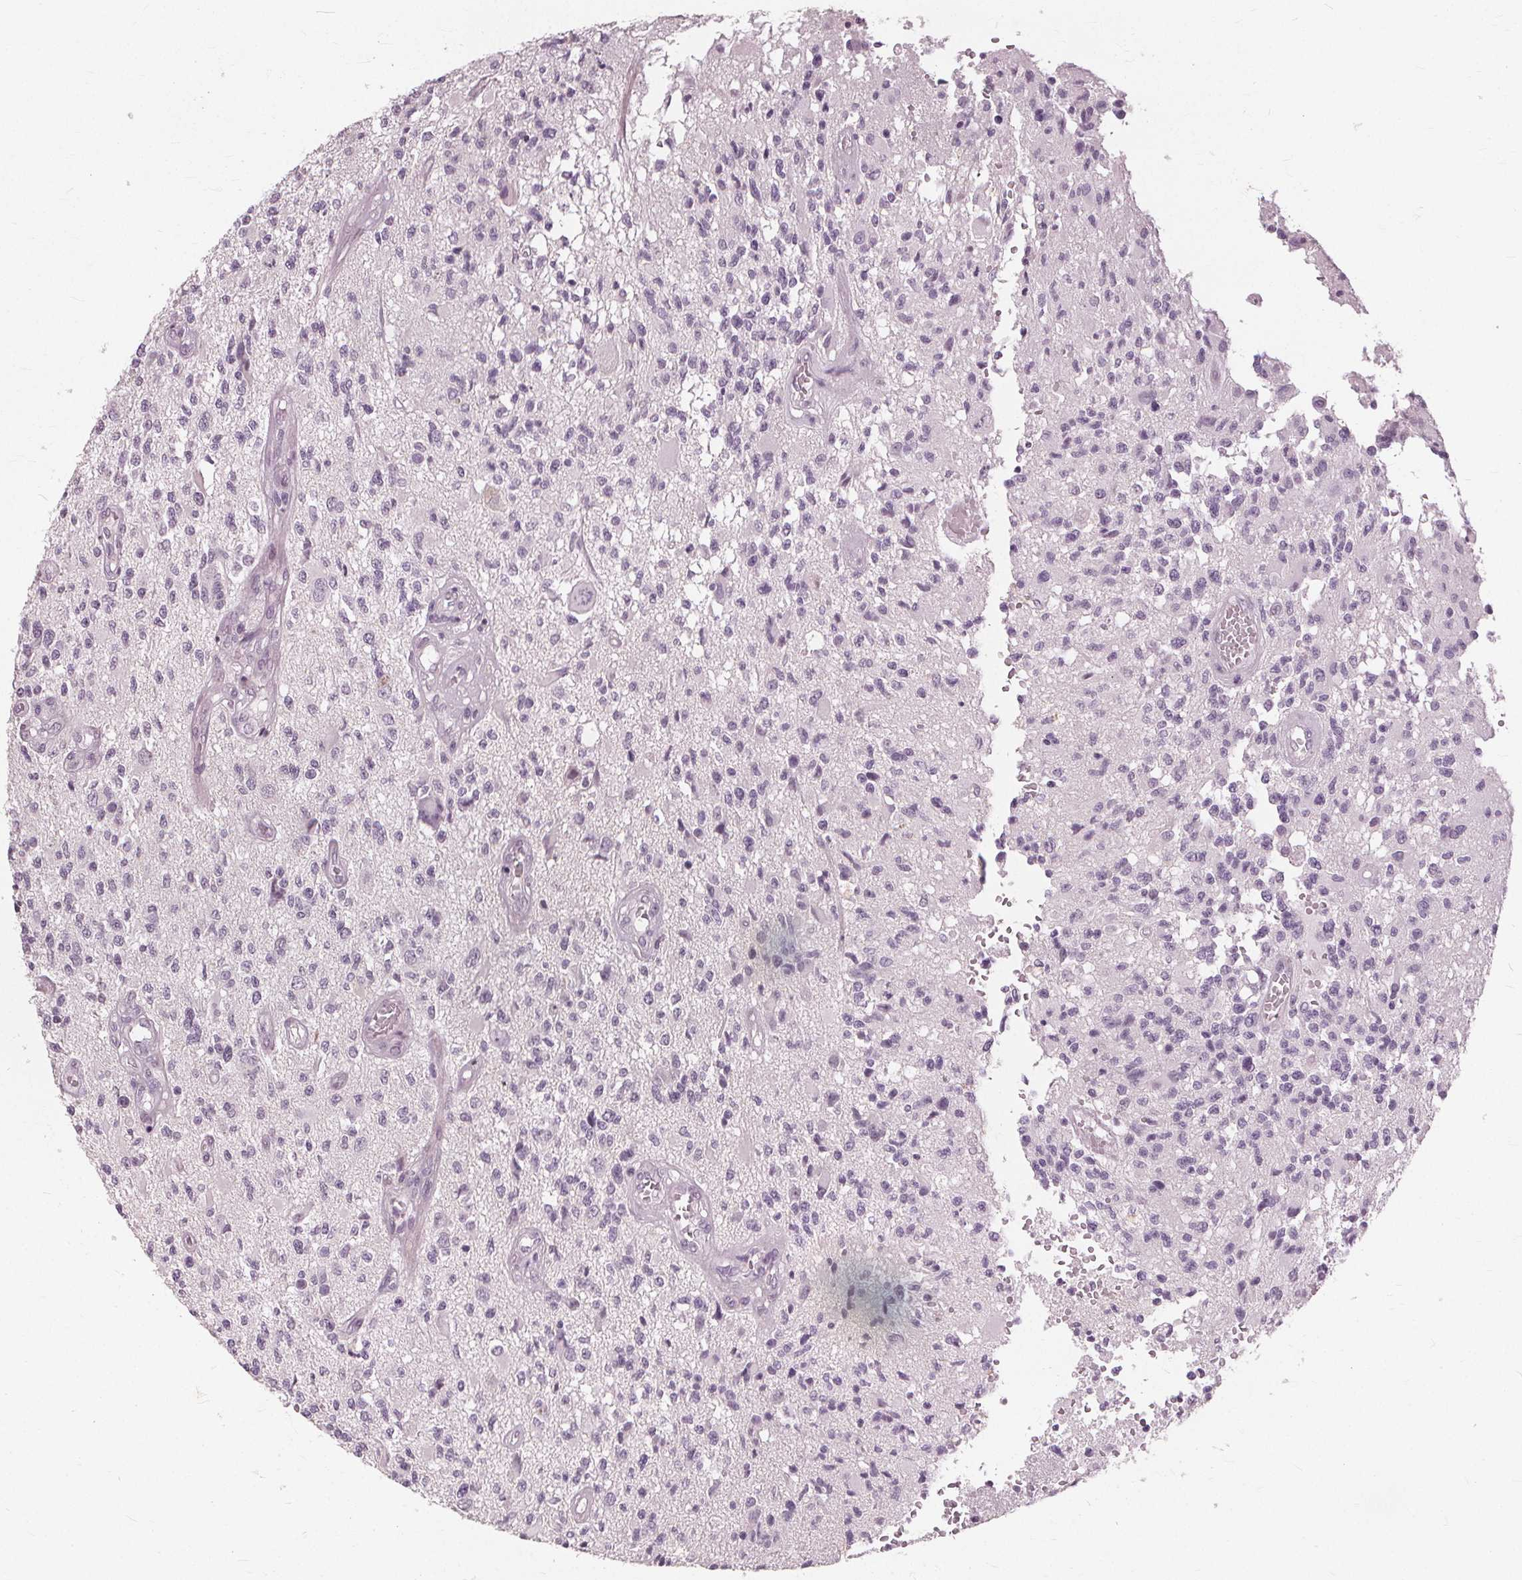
{"staining": {"intensity": "negative", "quantity": "none", "location": "none"}, "tissue": "glioma", "cell_type": "Tumor cells", "image_type": "cancer", "snomed": [{"axis": "morphology", "description": "Glioma, malignant, High grade"}, {"axis": "topography", "description": "Brain"}], "caption": "Immunohistochemical staining of human malignant glioma (high-grade) reveals no significant expression in tumor cells.", "gene": "SFTPD", "patient": {"sex": "female", "age": 63}}